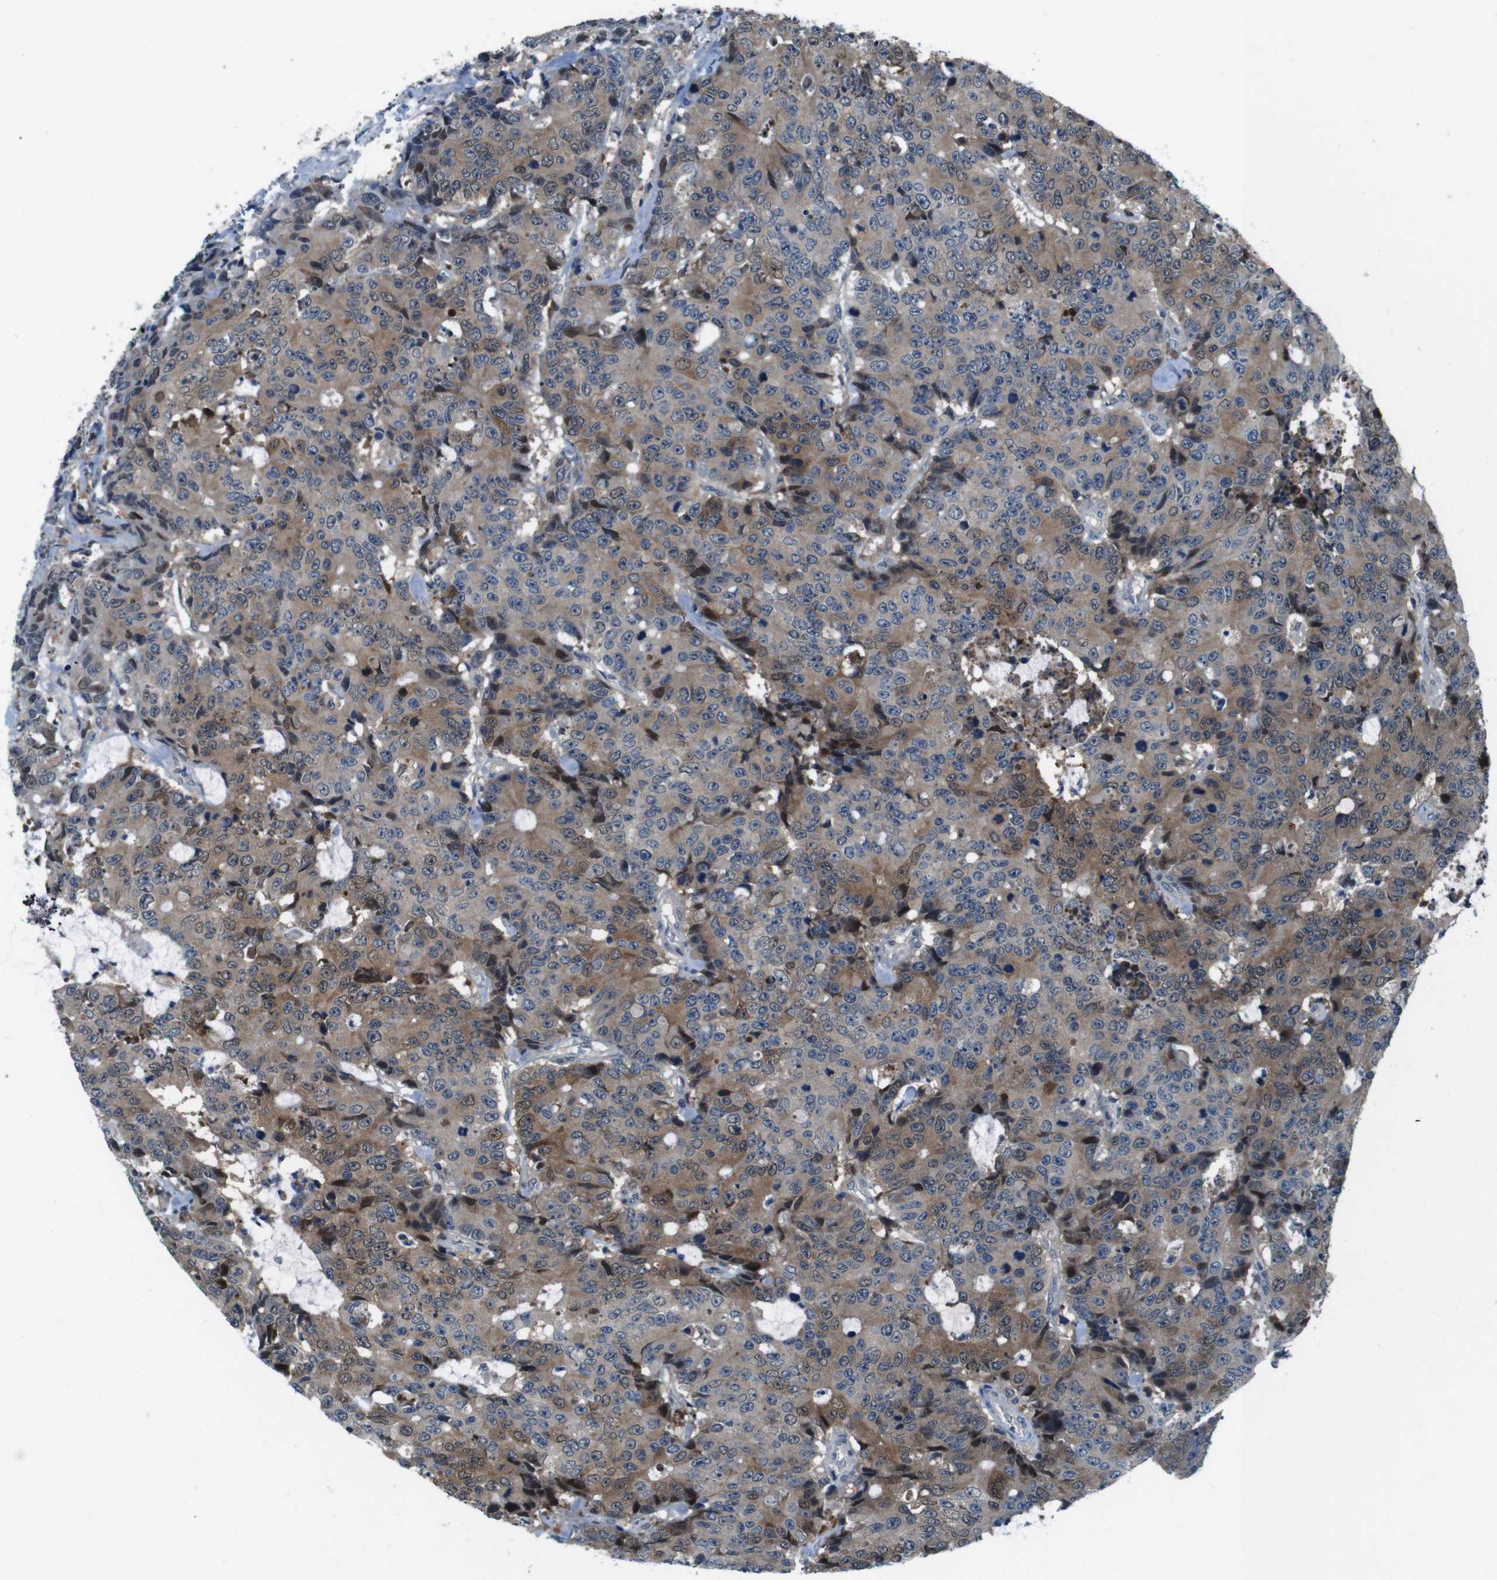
{"staining": {"intensity": "moderate", "quantity": ">75%", "location": "cytoplasmic/membranous"}, "tissue": "colorectal cancer", "cell_type": "Tumor cells", "image_type": "cancer", "snomed": [{"axis": "morphology", "description": "Adenocarcinoma, NOS"}, {"axis": "topography", "description": "Colon"}], "caption": "There is medium levels of moderate cytoplasmic/membranous expression in tumor cells of colorectal cancer (adenocarcinoma), as demonstrated by immunohistochemical staining (brown color).", "gene": "LRP5", "patient": {"sex": "female", "age": 86}}